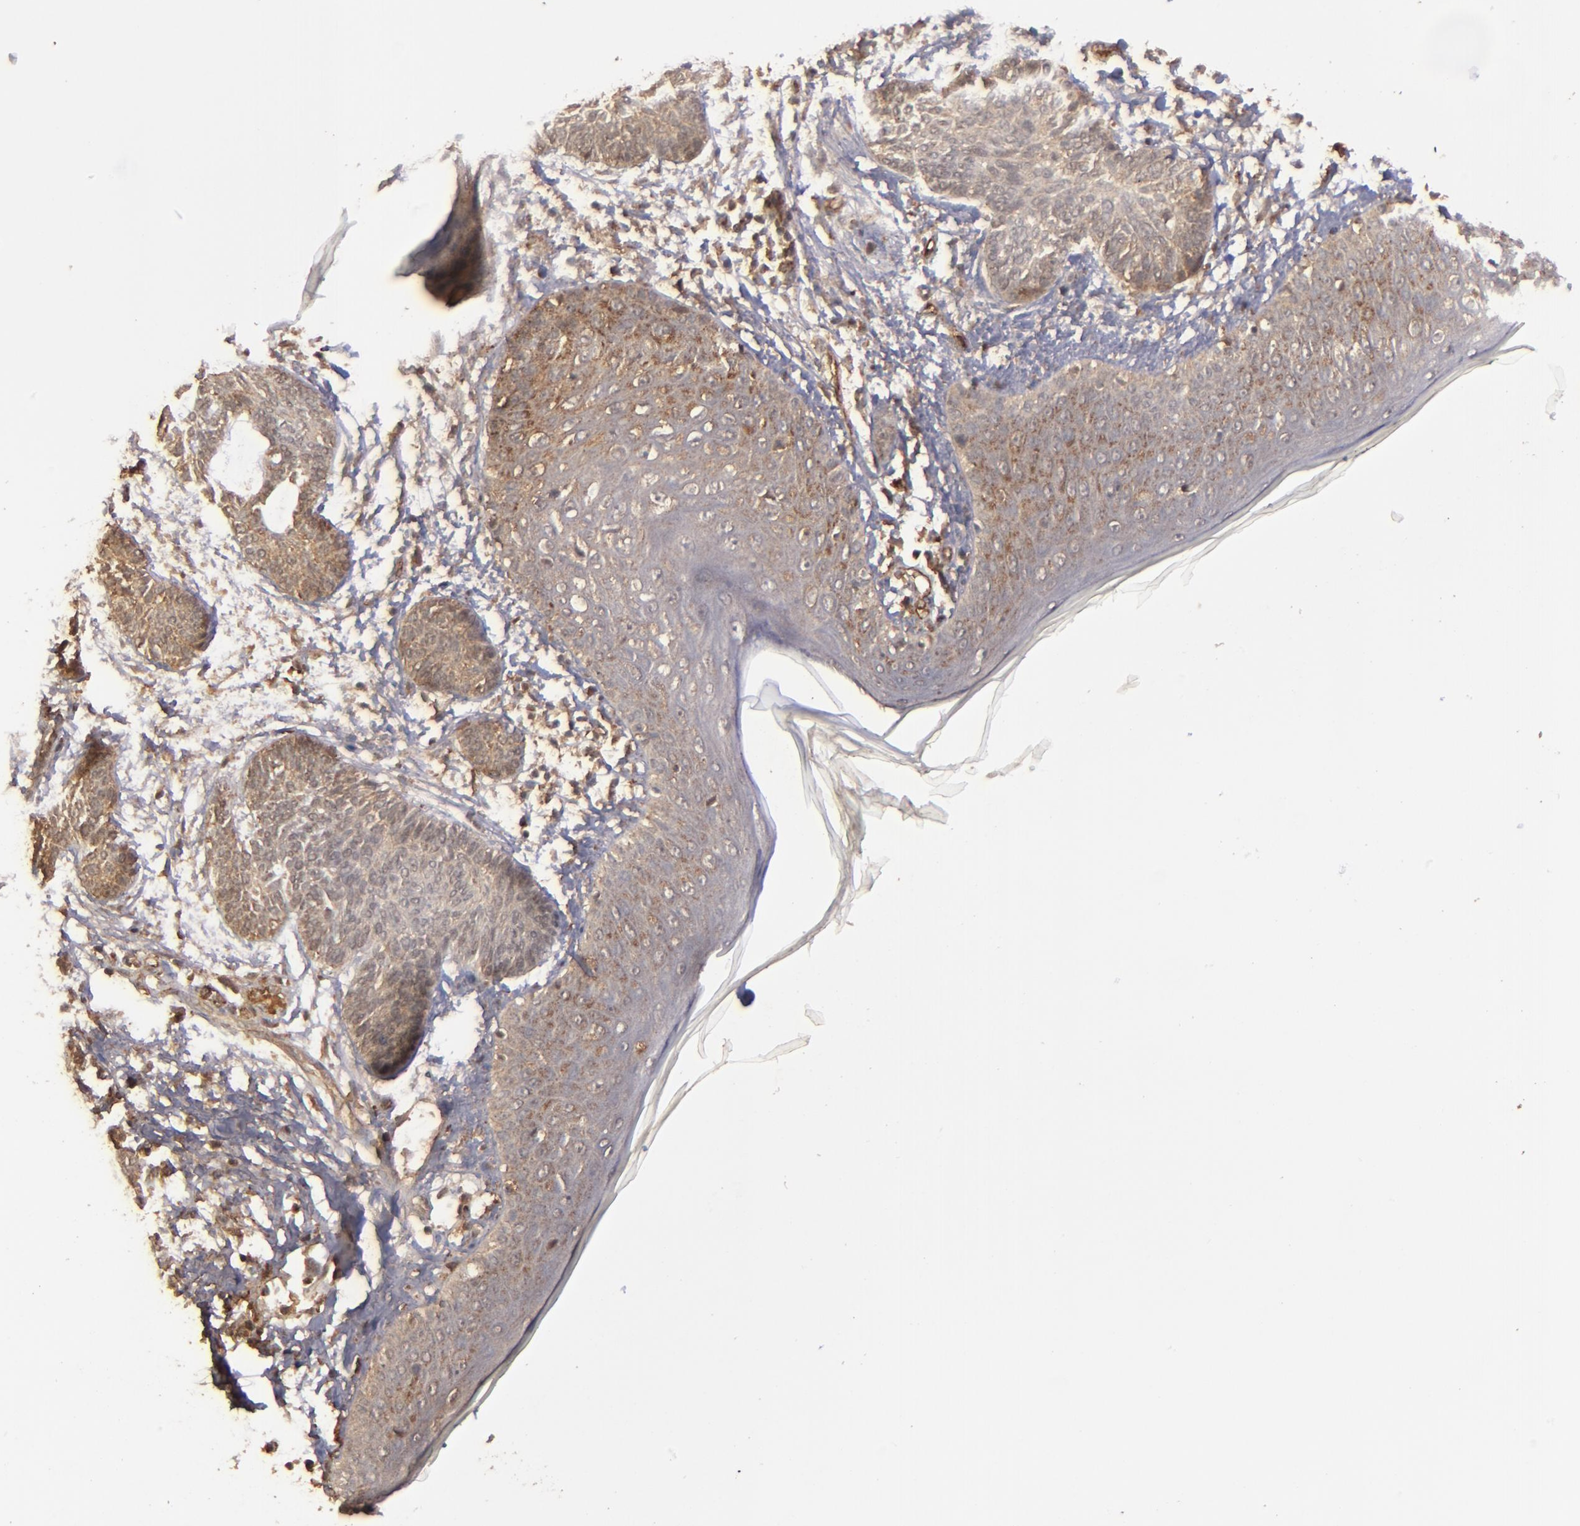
{"staining": {"intensity": "weak", "quantity": ">75%", "location": "cytoplasmic/membranous"}, "tissue": "skin cancer", "cell_type": "Tumor cells", "image_type": "cancer", "snomed": [{"axis": "morphology", "description": "Normal tissue, NOS"}, {"axis": "morphology", "description": "Basal cell carcinoma"}, {"axis": "topography", "description": "Skin"}], "caption": "Protein expression analysis of basal cell carcinoma (skin) shows weak cytoplasmic/membranous expression in about >75% of tumor cells.", "gene": "TENM1", "patient": {"sex": "male", "age": 63}}